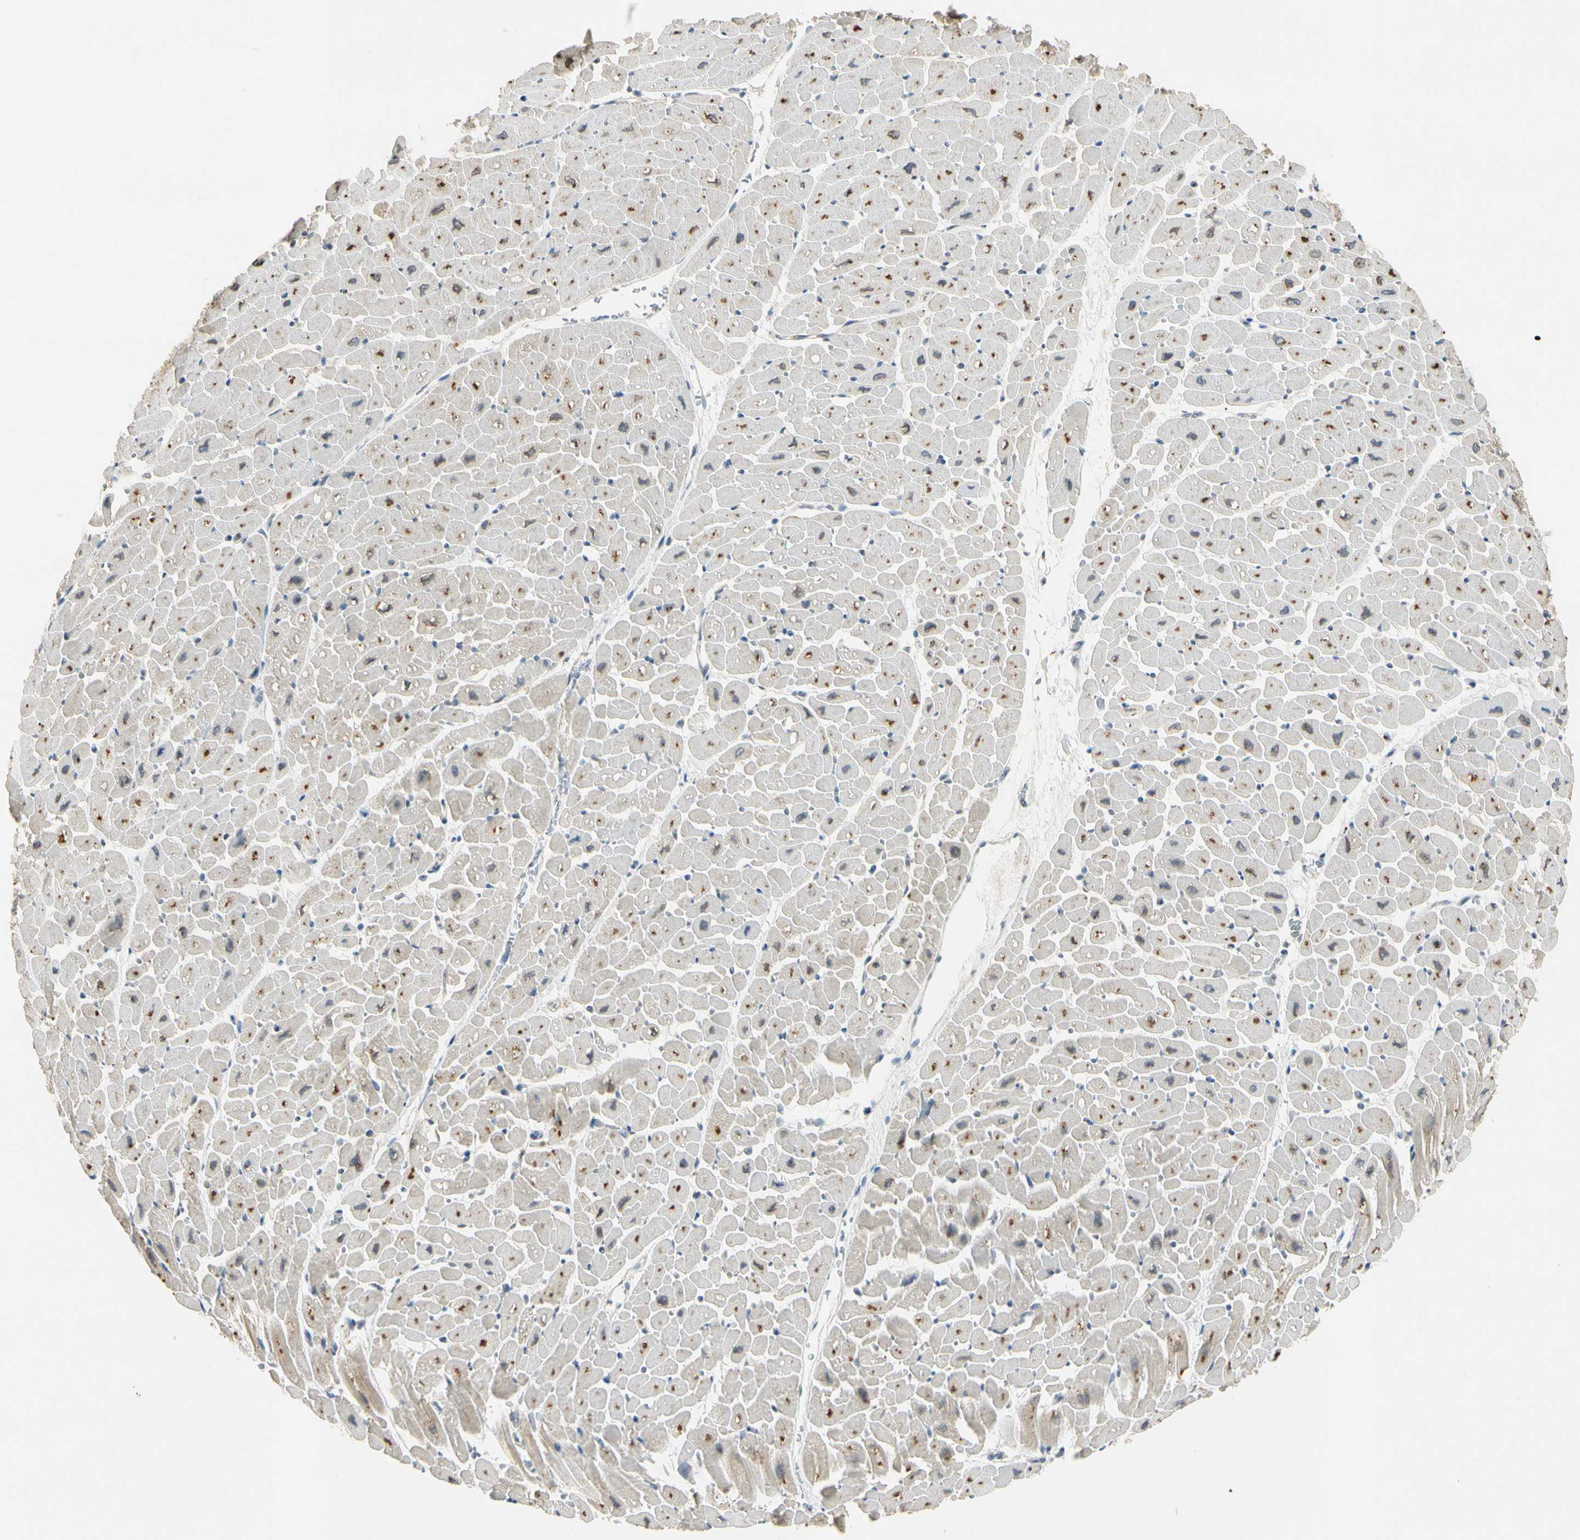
{"staining": {"intensity": "negative", "quantity": "none", "location": "none"}, "tissue": "heart muscle", "cell_type": "Cardiomyocytes", "image_type": "normal", "snomed": [{"axis": "morphology", "description": "Normal tissue, NOS"}, {"axis": "topography", "description": "Heart"}], "caption": "Normal heart muscle was stained to show a protein in brown. There is no significant positivity in cardiomyocytes.", "gene": "RPS6KB2", "patient": {"sex": "male", "age": 45}}